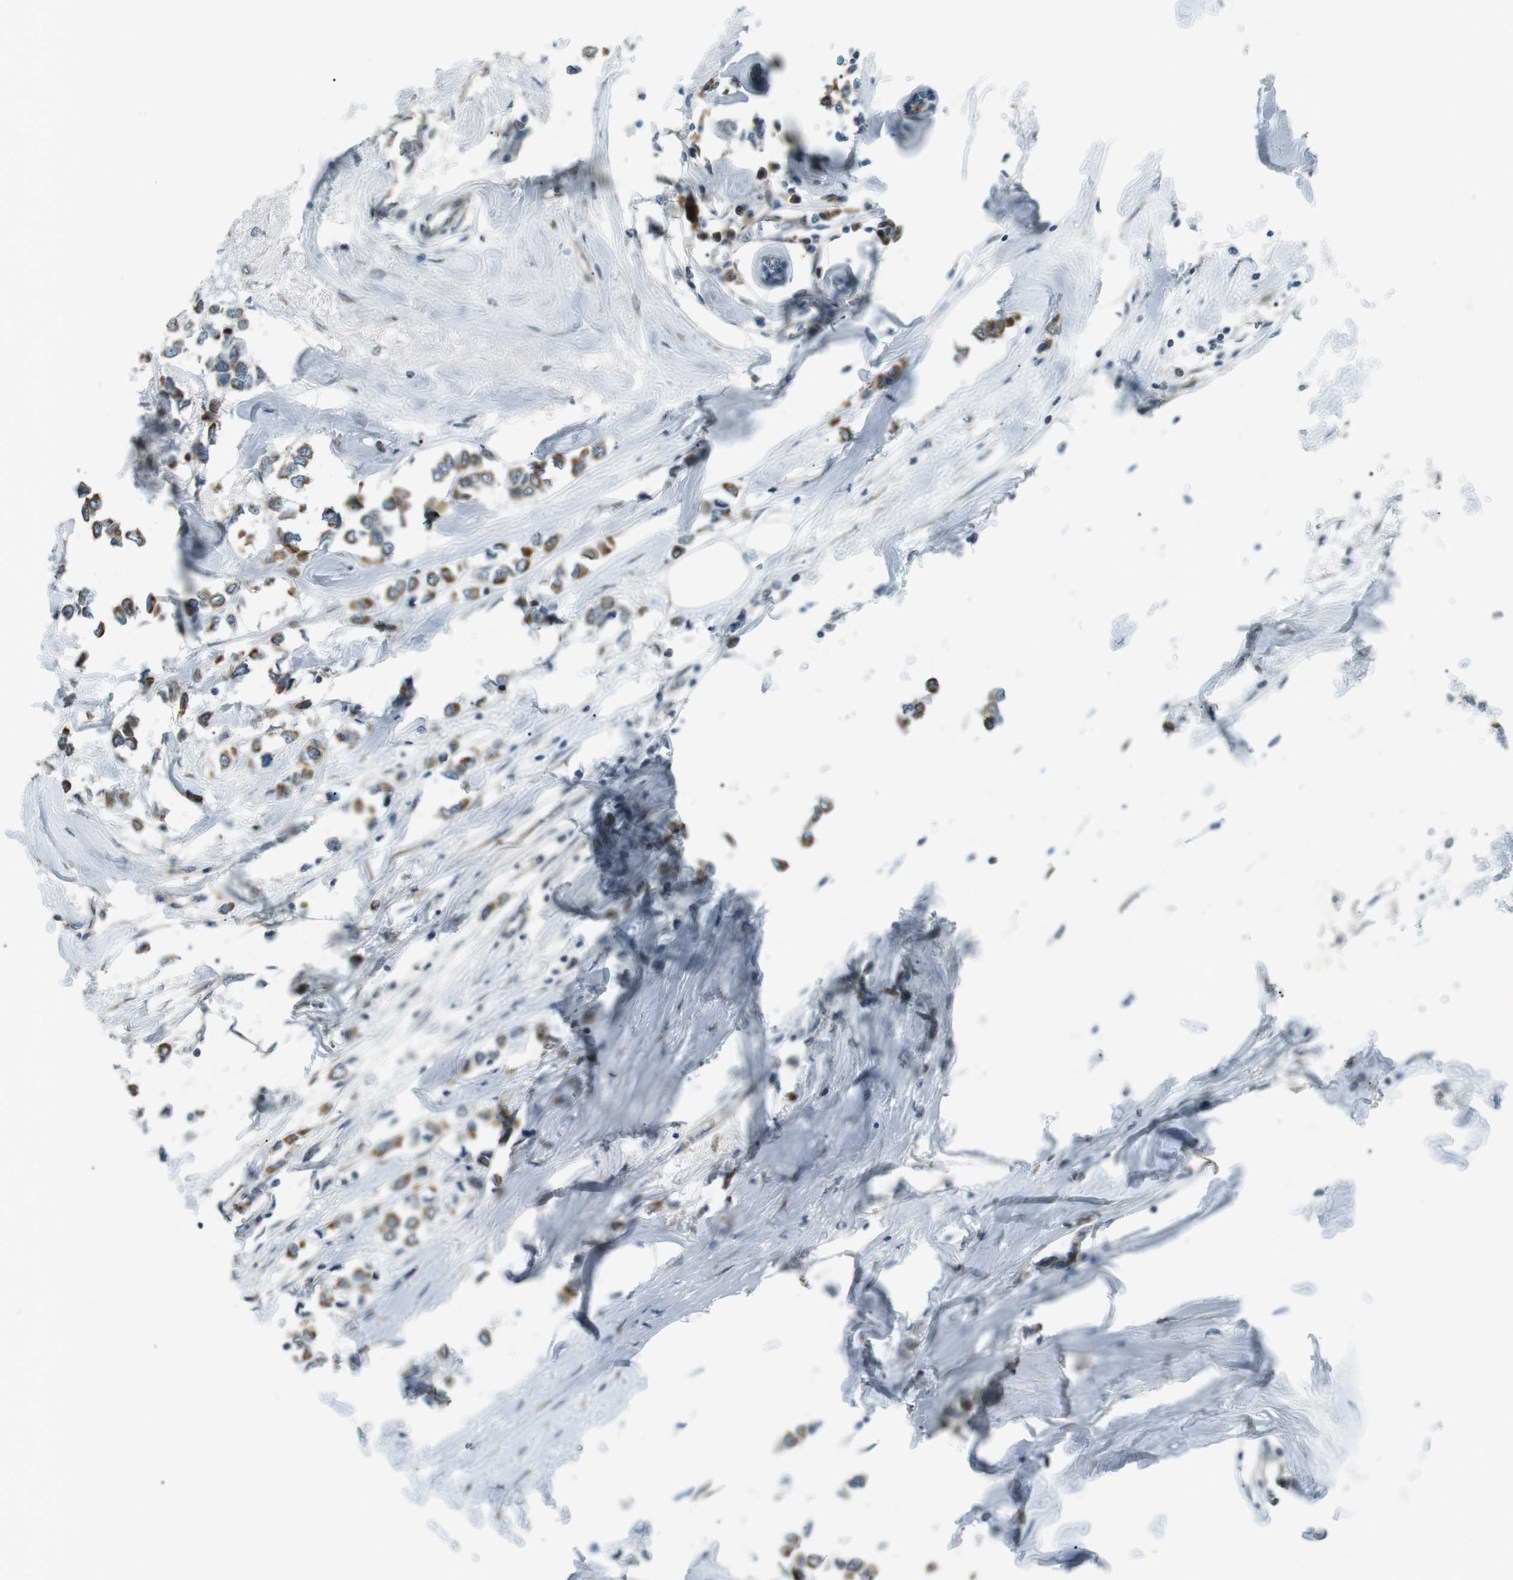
{"staining": {"intensity": "strong", "quantity": ">75%", "location": "cytoplasmic/membranous"}, "tissue": "breast cancer", "cell_type": "Tumor cells", "image_type": "cancer", "snomed": [{"axis": "morphology", "description": "Lobular carcinoma"}, {"axis": "topography", "description": "Breast"}], "caption": "Protein staining of breast cancer (lobular carcinoma) tissue displays strong cytoplasmic/membranous staining in approximately >75% of tumor cells. (Stains: DAB in brown, nuclei in blue, Microscopy: brightfield microscopy at high magnification).", "gene": "TMEM74", "patient": {"sex": "female", "age": 51}}